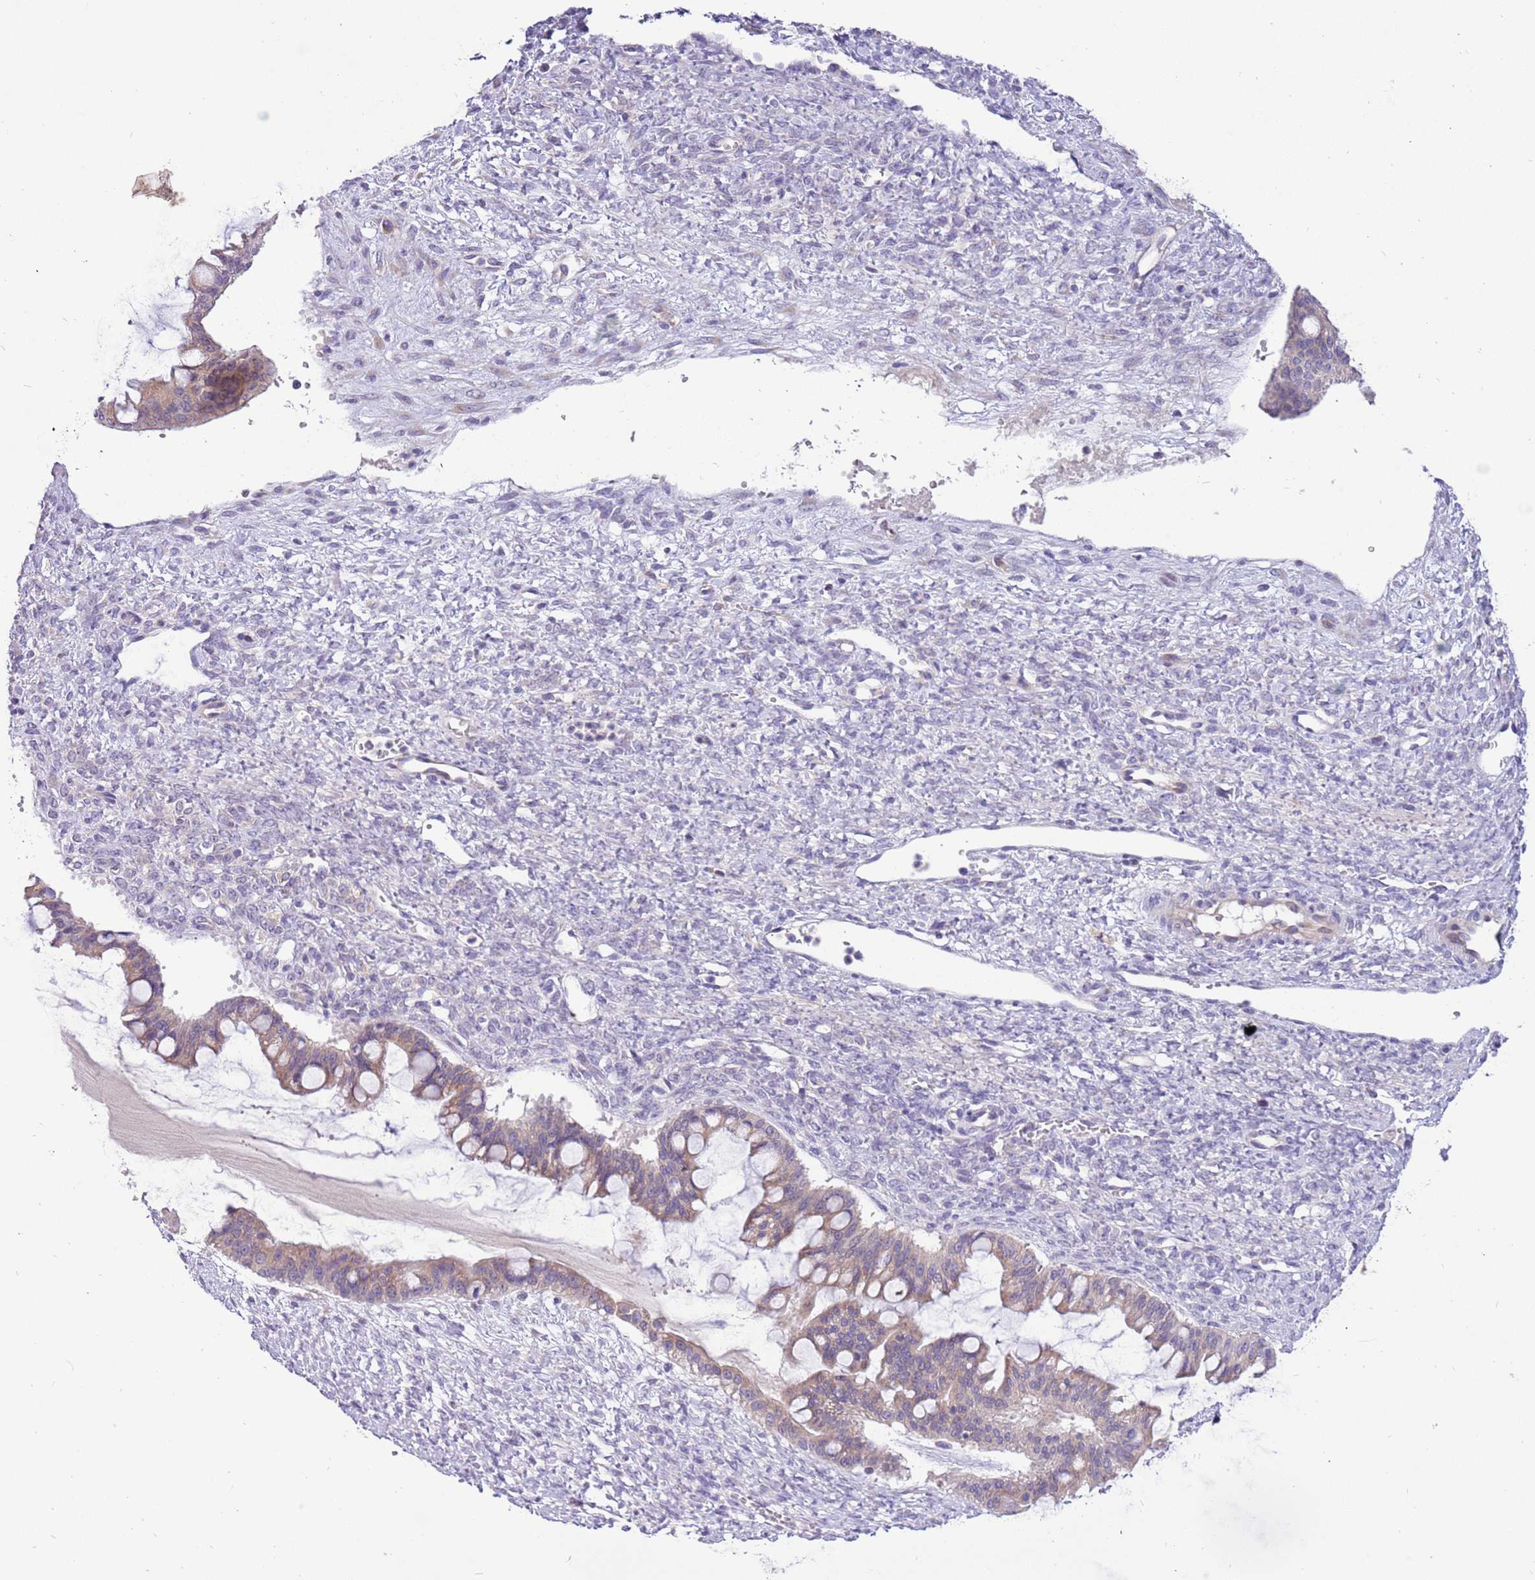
{"staining": {"intensity": "weak", "quantity": "25%-75%", "location": "cytoplasmic/membranous"}, "tissue": "ovarian cancer", "cell_type": "Tumor cells", "image_type": "cancer", "snomed": [{"axis": "morphology", "description": "Cystadenocarcinoma, mucinous, NOS"}, {"axis": "topography", "description": "Ovary"}], "caption": "Ovarian cancer (mucinous cystadenocarcinoma) stained with a brown dye displays weak cytoplasmic/membranous positive positivity in approximately 25%-75% of tumor cells.", "gene": "GLCE", "patient": {"sex": "female", "age": 73}}